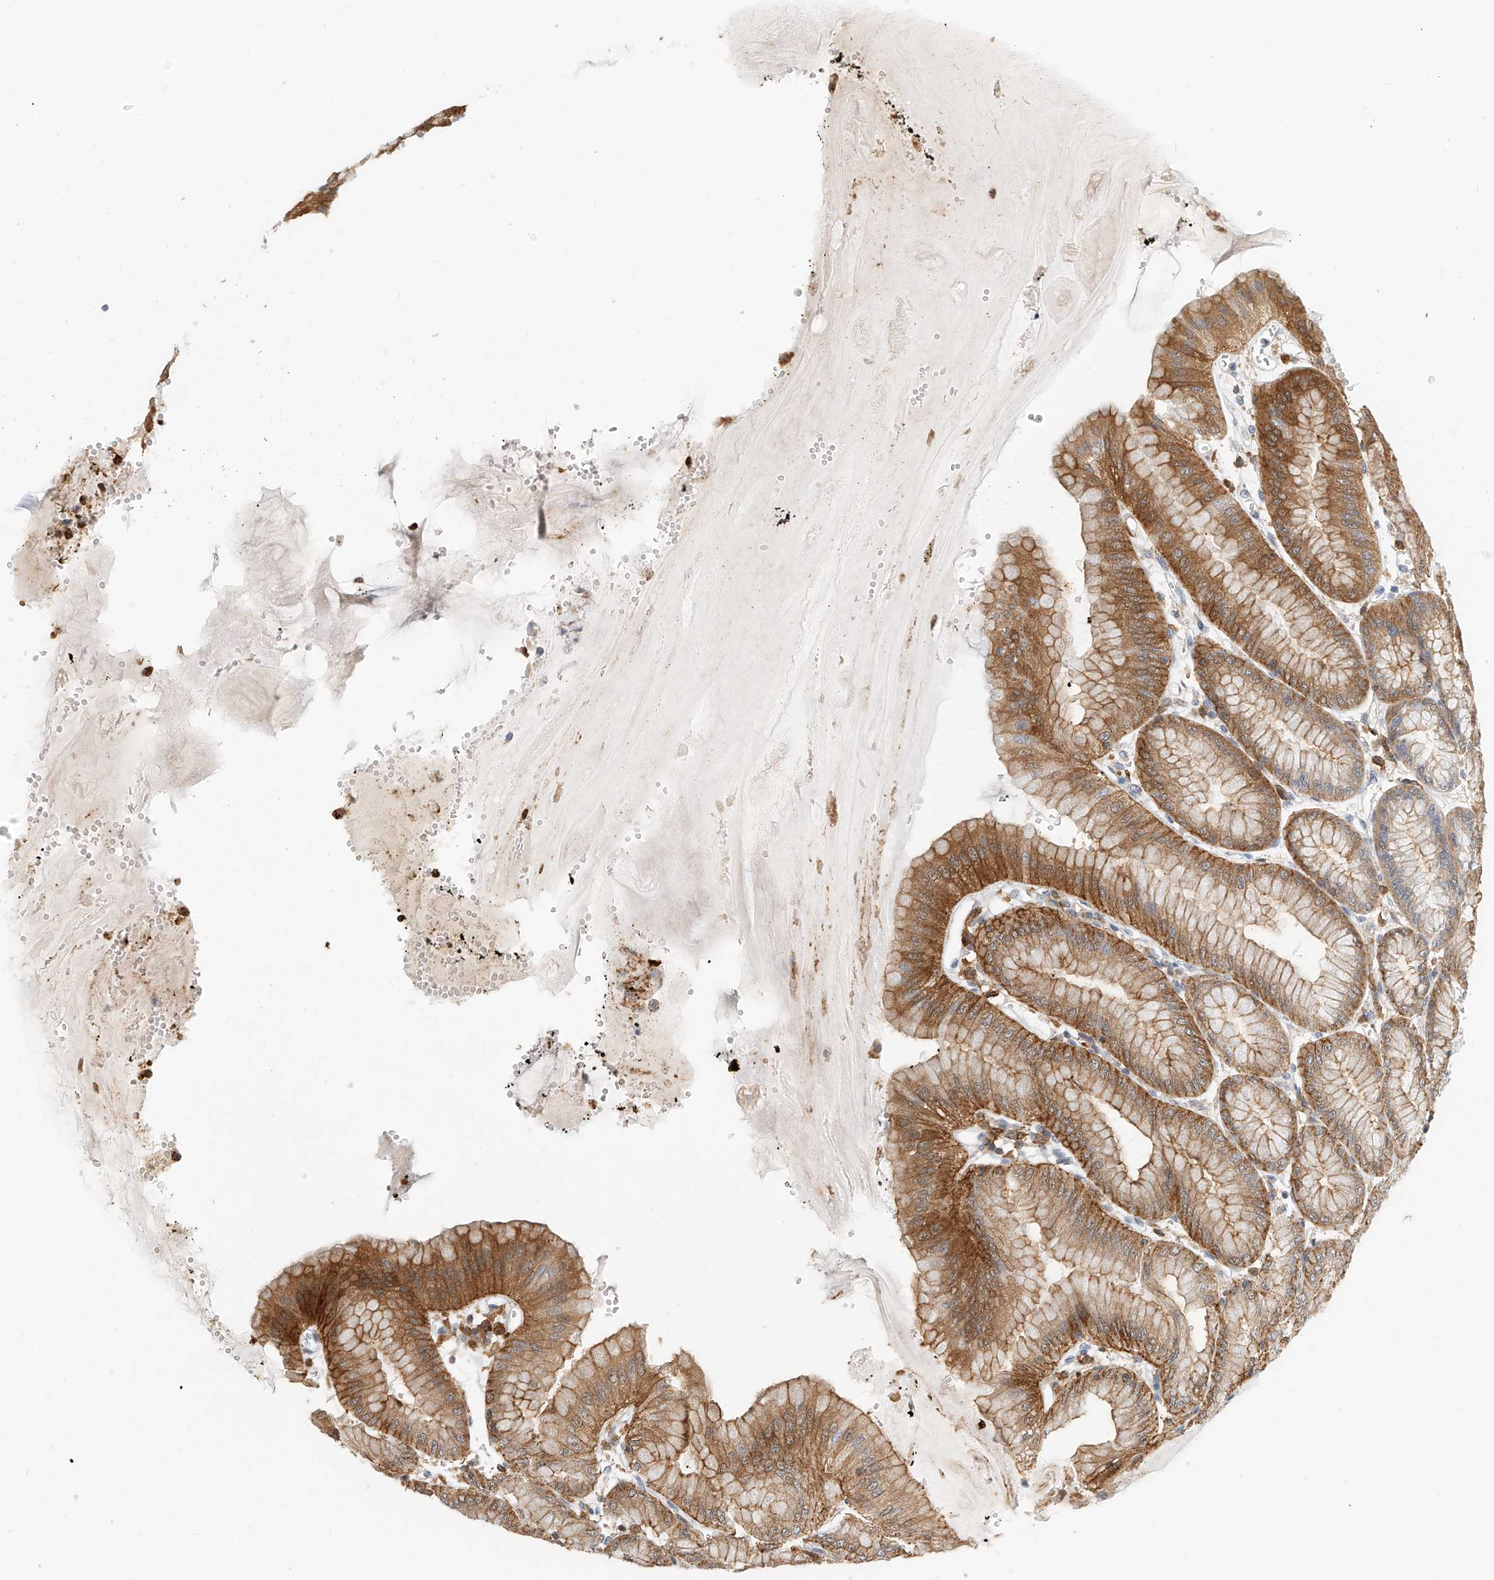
{"staining": {"intensity": "strong", "quantity": "25%-75%", "location": "cytoplasmic/membranous"}, "tissue": "stomach", "cell_type": "Glandular cells", "image_type": "normal", "snomed": [{"axis": "morphology", "description": "Normal tissue, NOS"}, {"axis": "topography", "description": "Stomach, lower"}], "caption": "Immunohistochemistry photomicrograph of unremarkable stomach: stomach stained using immunohistochemistry shows high levels of strong protein expression localized specifically in the cytoplasmic/membranous of glandular cells, appearing as a cytoplasmic/membranous brown color.", "gene": "MICAL1", "patient": {"sex": "male", "age": 71}}